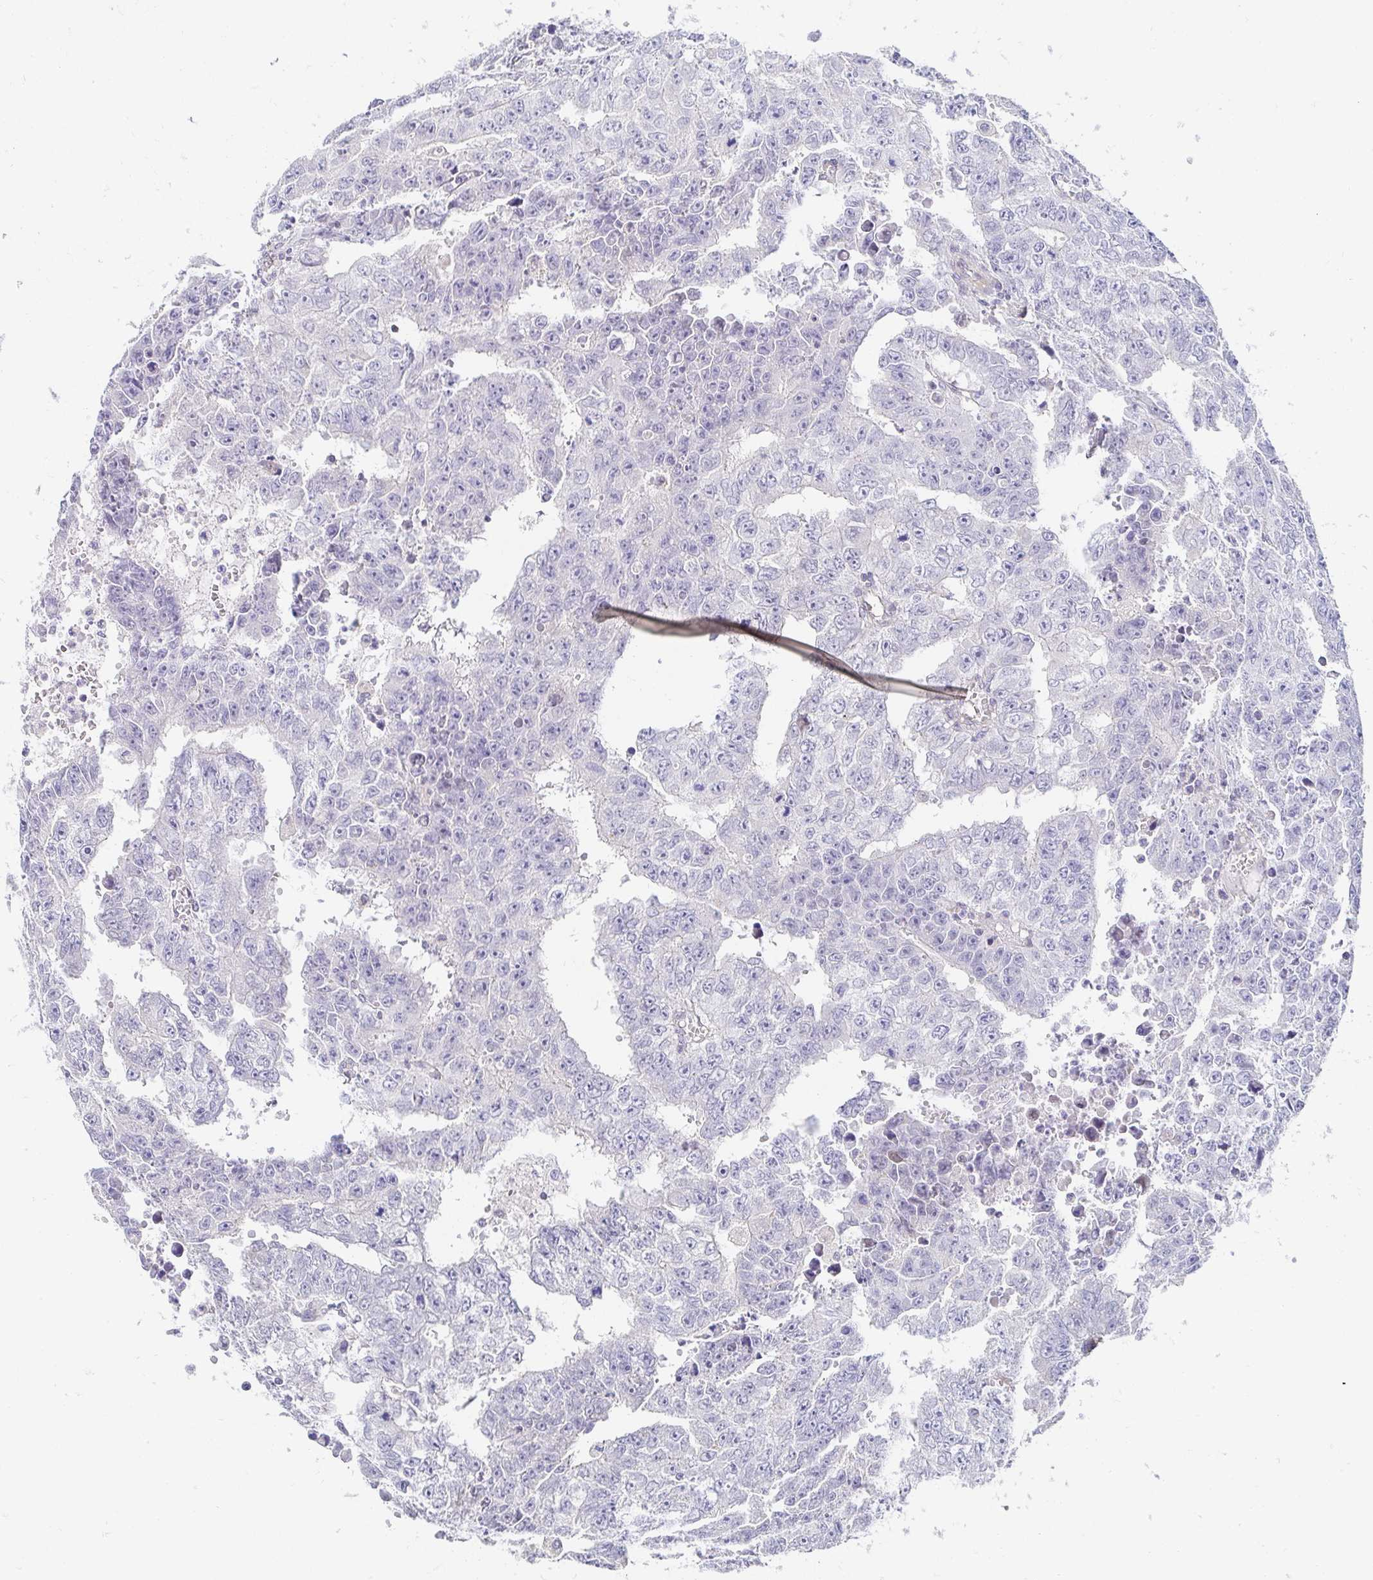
{"staining": {"intensity": "negative", "quantity": "none", "location": "none"}, "tissue": "testis cancer", "cell_type": "Tumor cells", "image_type": "cancer", "snomed": [{"axis": "morphology", "description": "Carcinoma, Embryonal, NOS"}, {"axis": "morphology", "description": "Teratoma, malignant, NOS"}, {"axis": "topography", "description": "Testis"}], "caption": "Human testis teratoma (malignant) stained for a protein using immunohistochemistry displays no staining in tumor cells.", "gene": "AKAP14", "patient": {"sex": "male", "age": 24}}